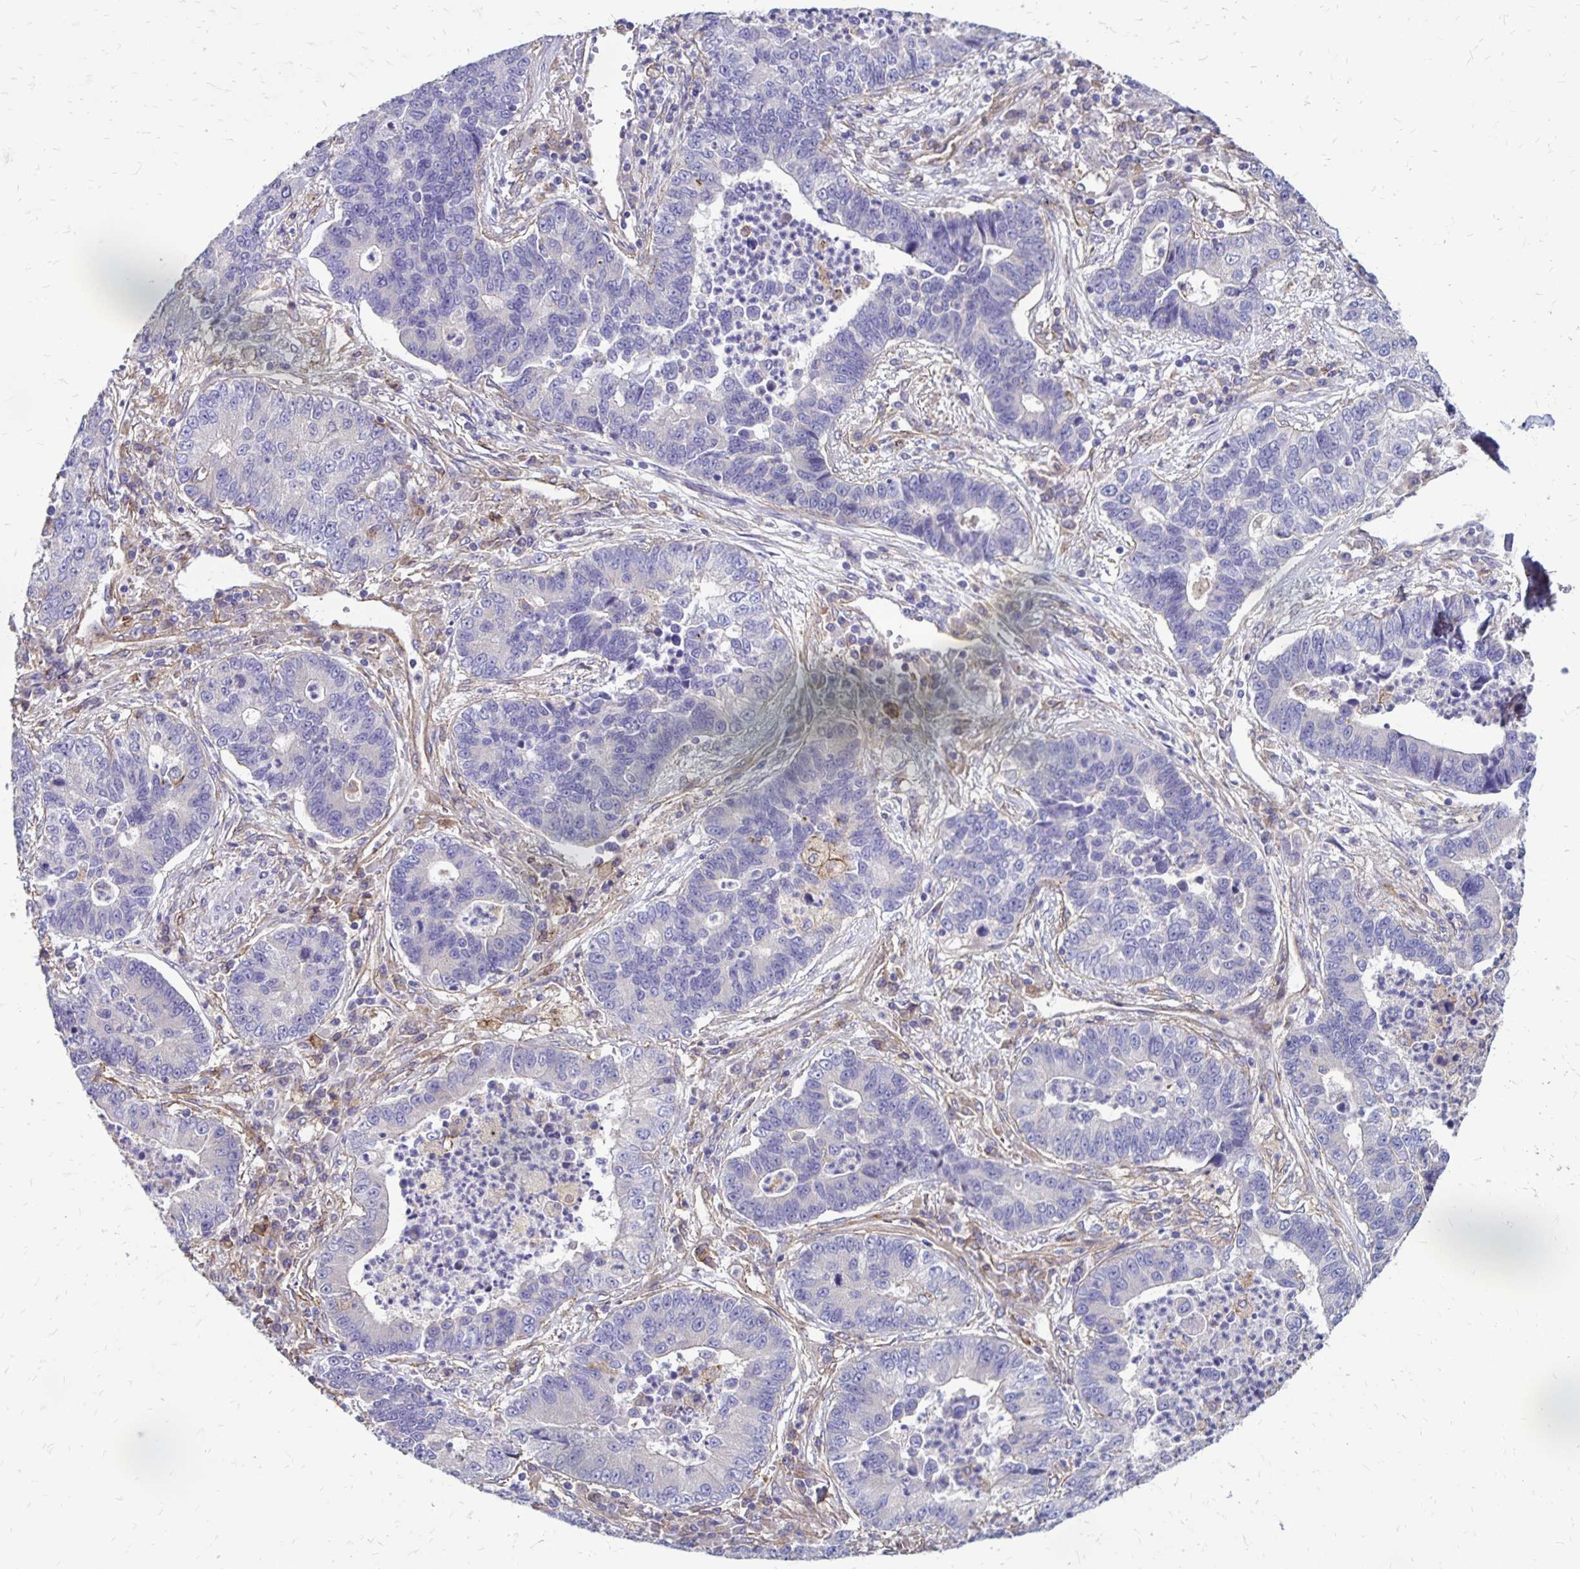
{"staining": {"intensity": "negative", "quantity": "none", "location": "none"}, "tissue": "lung cancer", "cell_type": "Tumor cells", "image_type": "cancer", "snomed": [{"axis": "morphology", "description": "Adenocarcinoma, NOS"}, {"axis": "topography", "description": "Lung"}], "caption": "Protein analysis of lung cancer demonstrates no significant positivity in tumor cells. The staining is performed using DAB (3,3'-diaminobenzidine) brown chromogen with nuclei counter-stained in using hematoxylin.", "gene": "TNS3", "patient": {"sex": "female", "age": 57}}